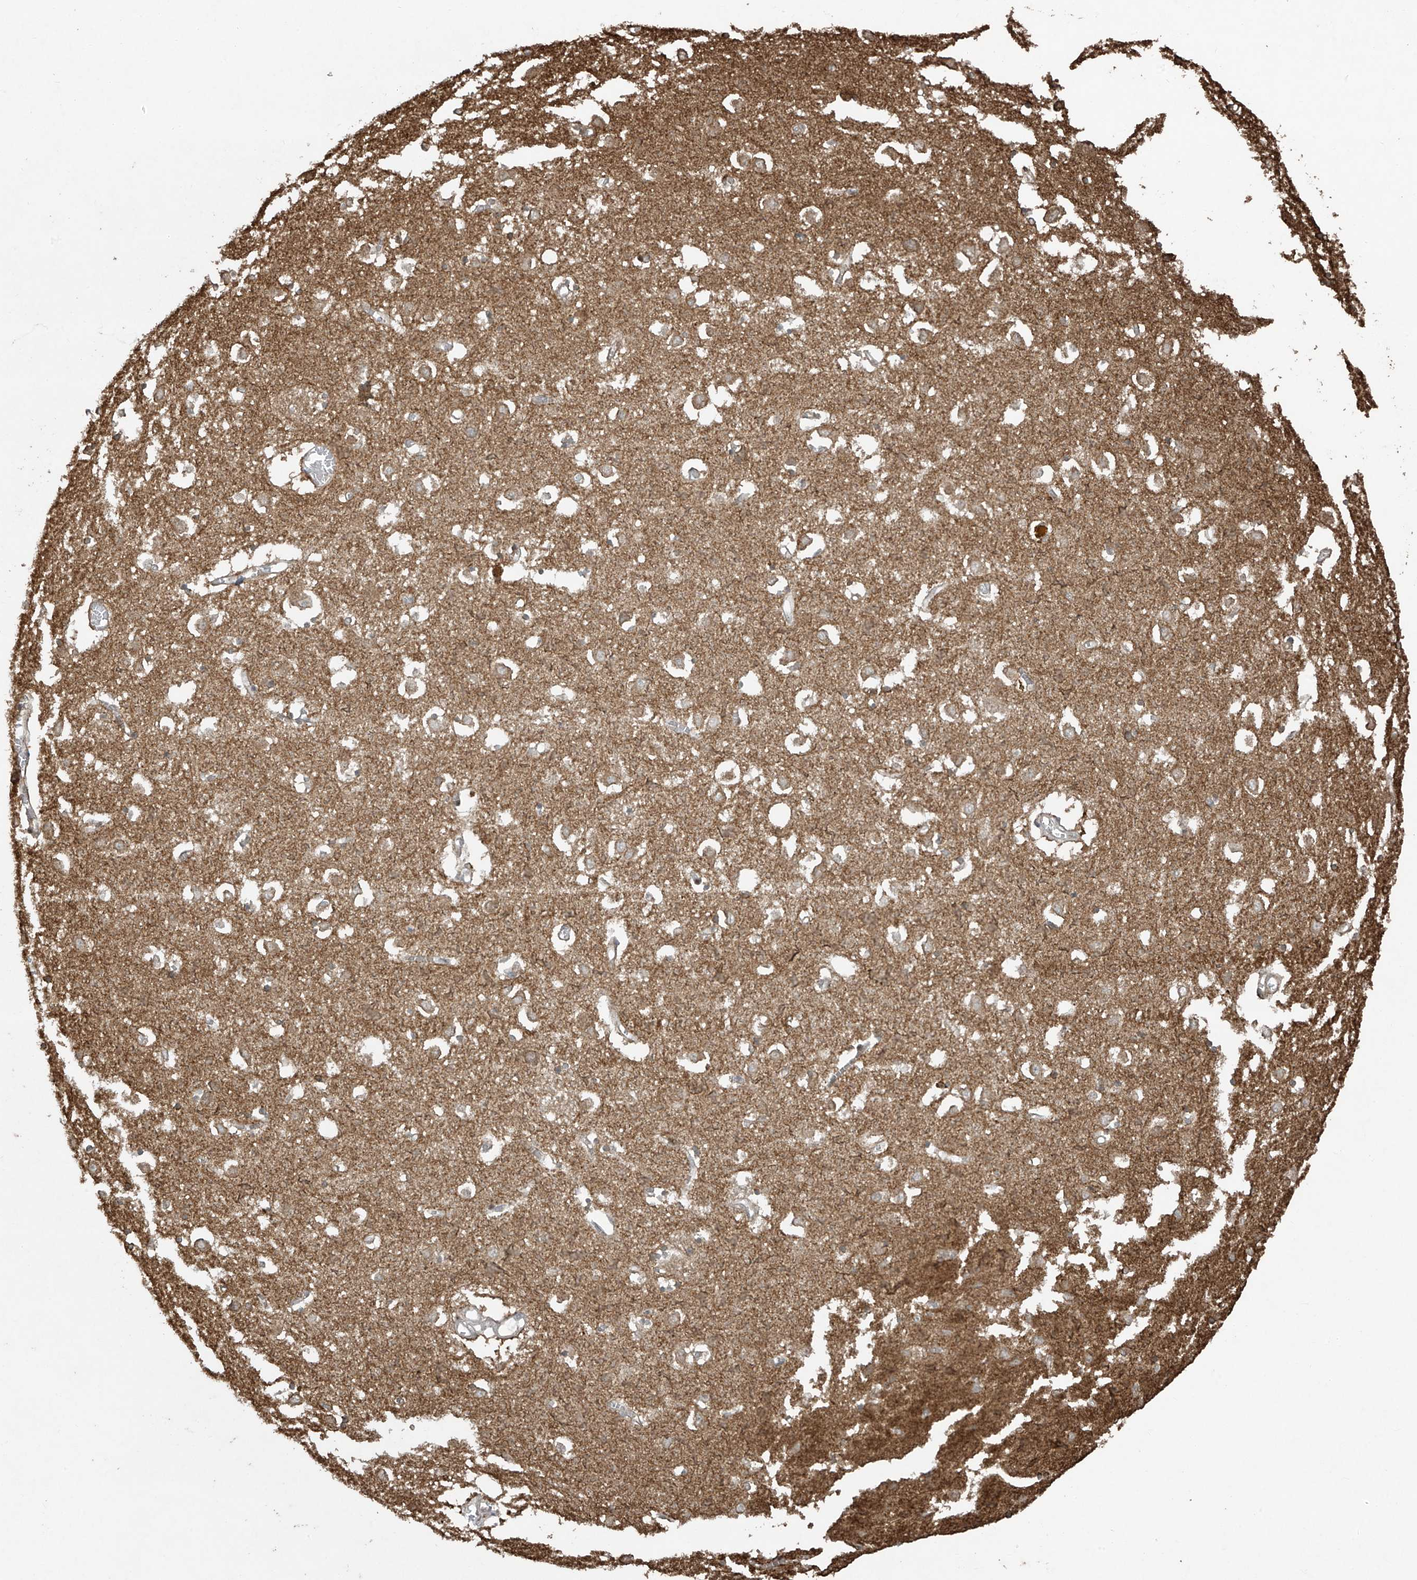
{"staining": {"intensity": "moderate", "quantity": "<25%", "location": "cytoplasmic/membranous"}, "tissue": "caudate", "cell_type": "Glial cells", "image_type": "normal", "snomed": [{"axis": "morphology", "description": "Normal tissue, NOS"}, {"axis": "topography", "description": "Lateral ventricle wall"}], "caption": "Caudate stained for a protein (brown) demonstrates moderate cytoplasmic/membranous positive expression in approximately <25% of glial cells.", "gene": "TTC22", "patient": {"sex": "male", "age": 70}}